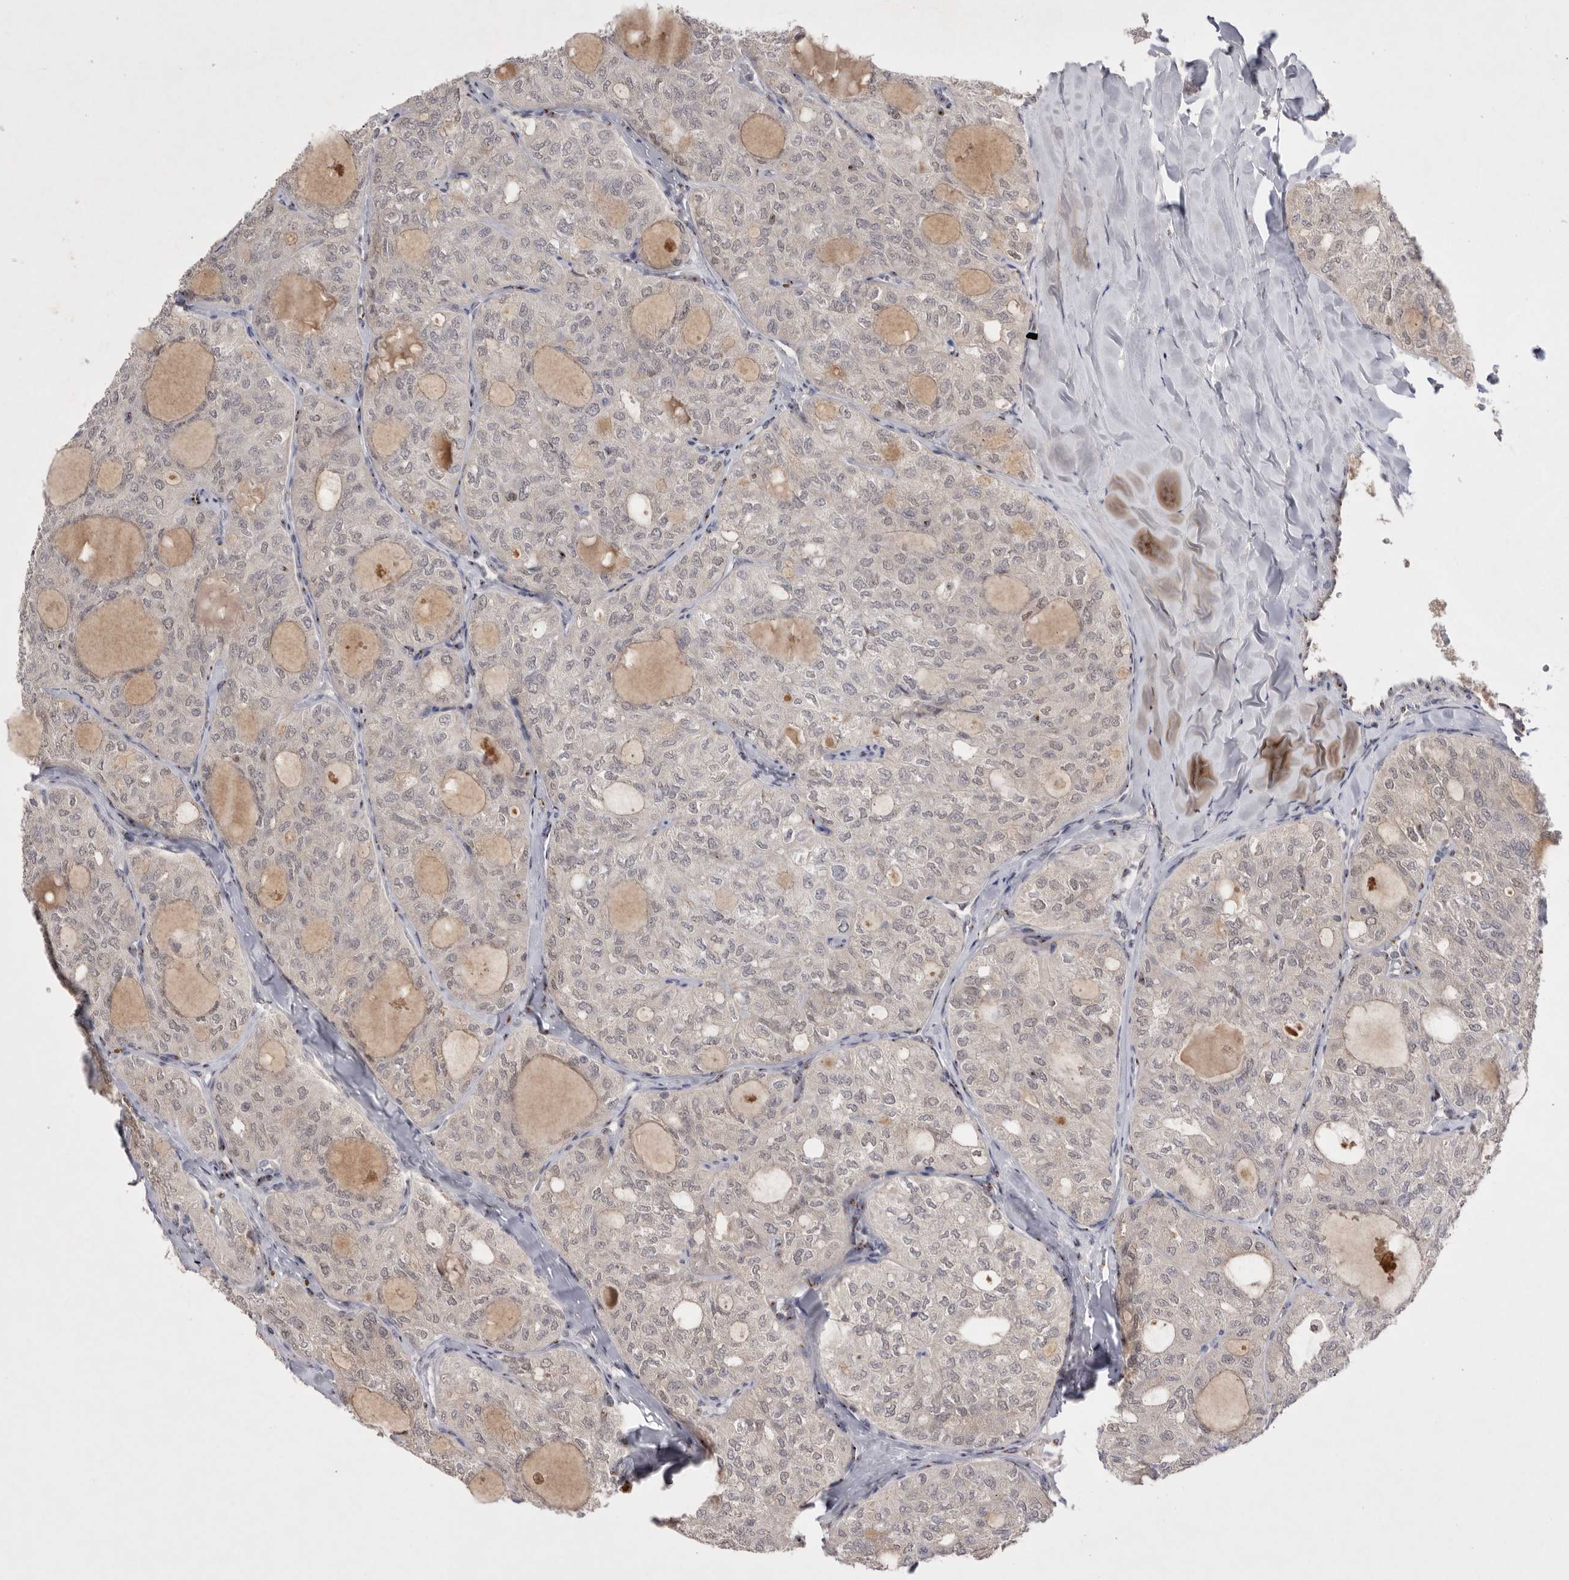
{"staining": {"intensity": "negative", "quantity": "none", "location": "none"}, "tissue": "thyroid cancer", "cell_type": "Tumor cells", "image_type": "cancer", "snomed": [{"axis": "morphology", "description": "Follicular adenoma carcinoma, NOS"}, {"axis": "topography", "description": "Thyroid gland"}], "caption": "Immunohistochemical staining of follicular adenoma carcinoma (thyroid) reveals no significant expression in tumor cells. (DAB immunohistochemistry (IHC) visualized using brightfield microscopy, high magnification).", "gene": "HUS1", "patient": {"sex": "male", "age": 75}}